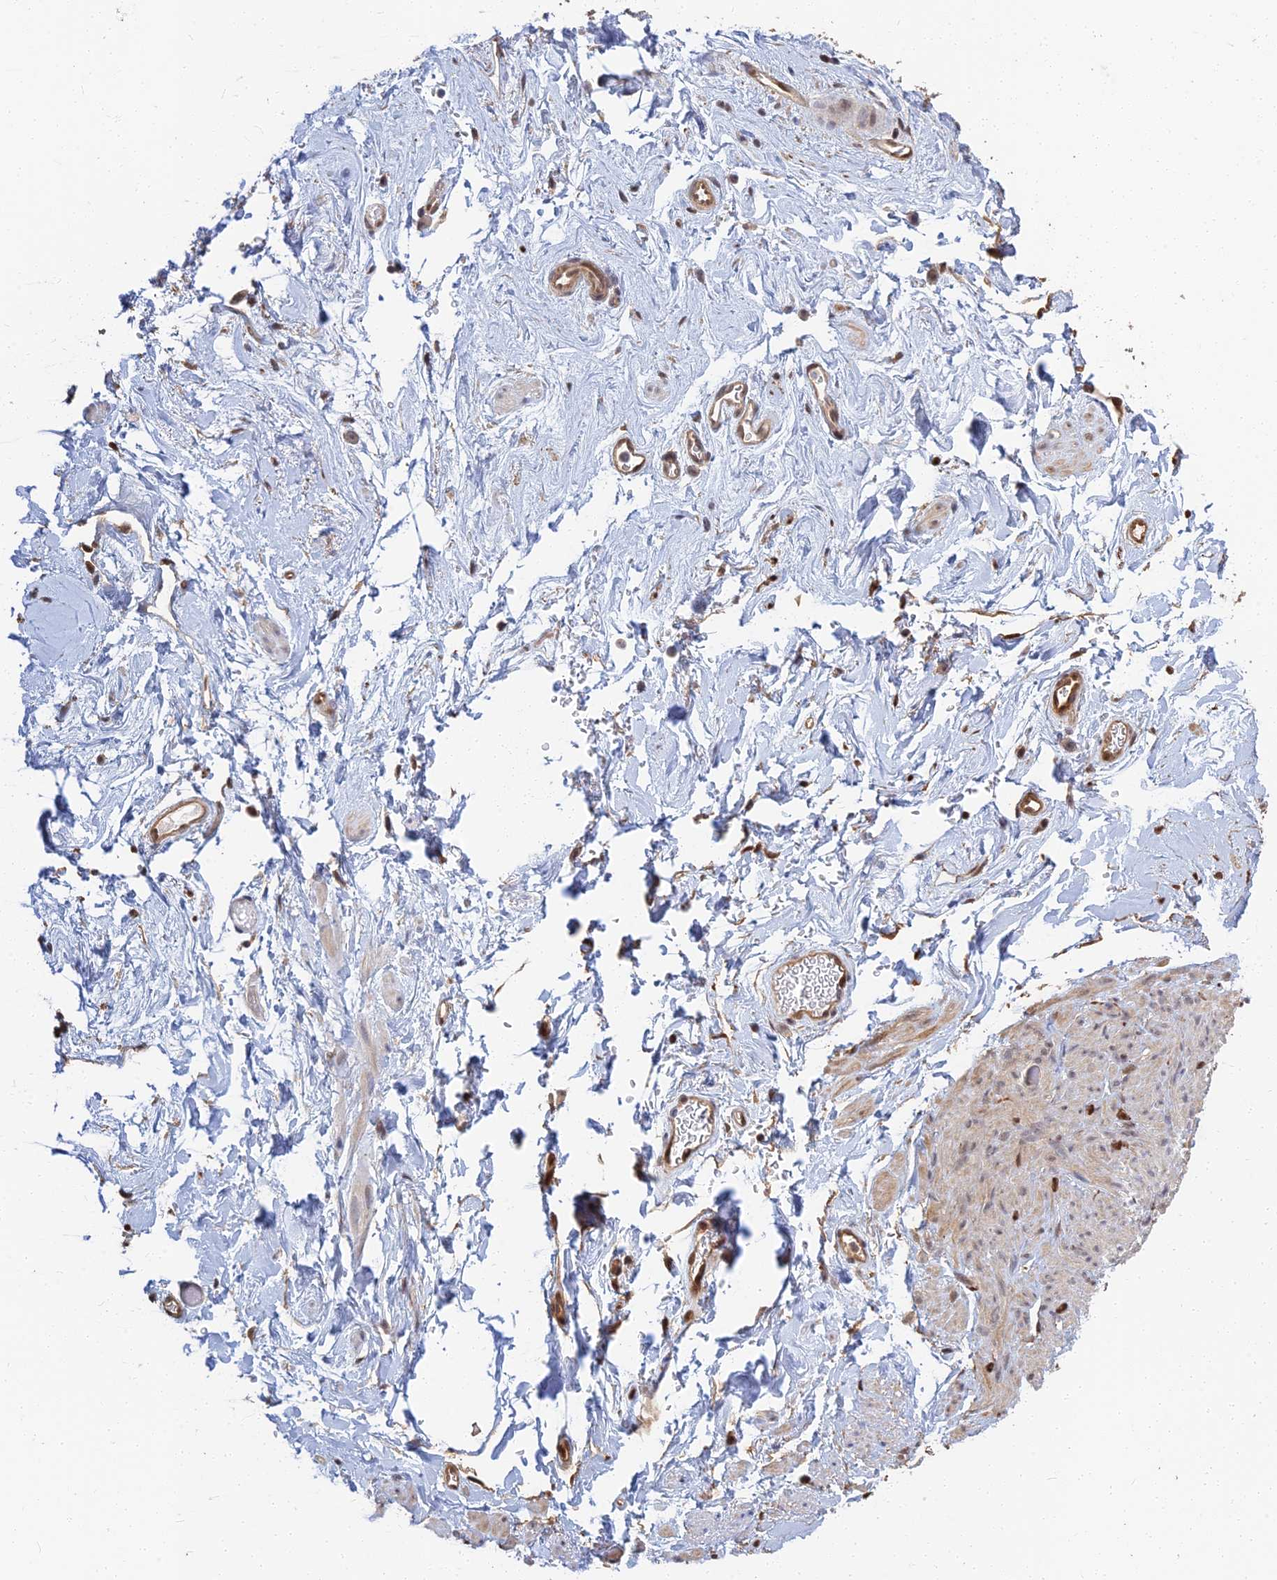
{"staining": {"intensity": "weak", "quantity": "<25%", "location": "cytoplasmic/membranous"}, "tissue": "smooth muscle", "cell_type": "Smooth muscle cells", "image_type": "normal", "snomed": [{"axis": "morphology", "description": "Normal tissue, NOS"}, {"axis": "topography", "description": "Smooth muscle"}, {"axis": "topography", "description": "Peripheral nerve tissue"}], "caption": "DAB (3,3'-diaminobenzidine) immunohistochemical staining of benign smooth muscle demonstrates no significant positivity in smooth muscle cells.", "gene": "LRRN3", "patient": {"sex": "male", "age": 69}}